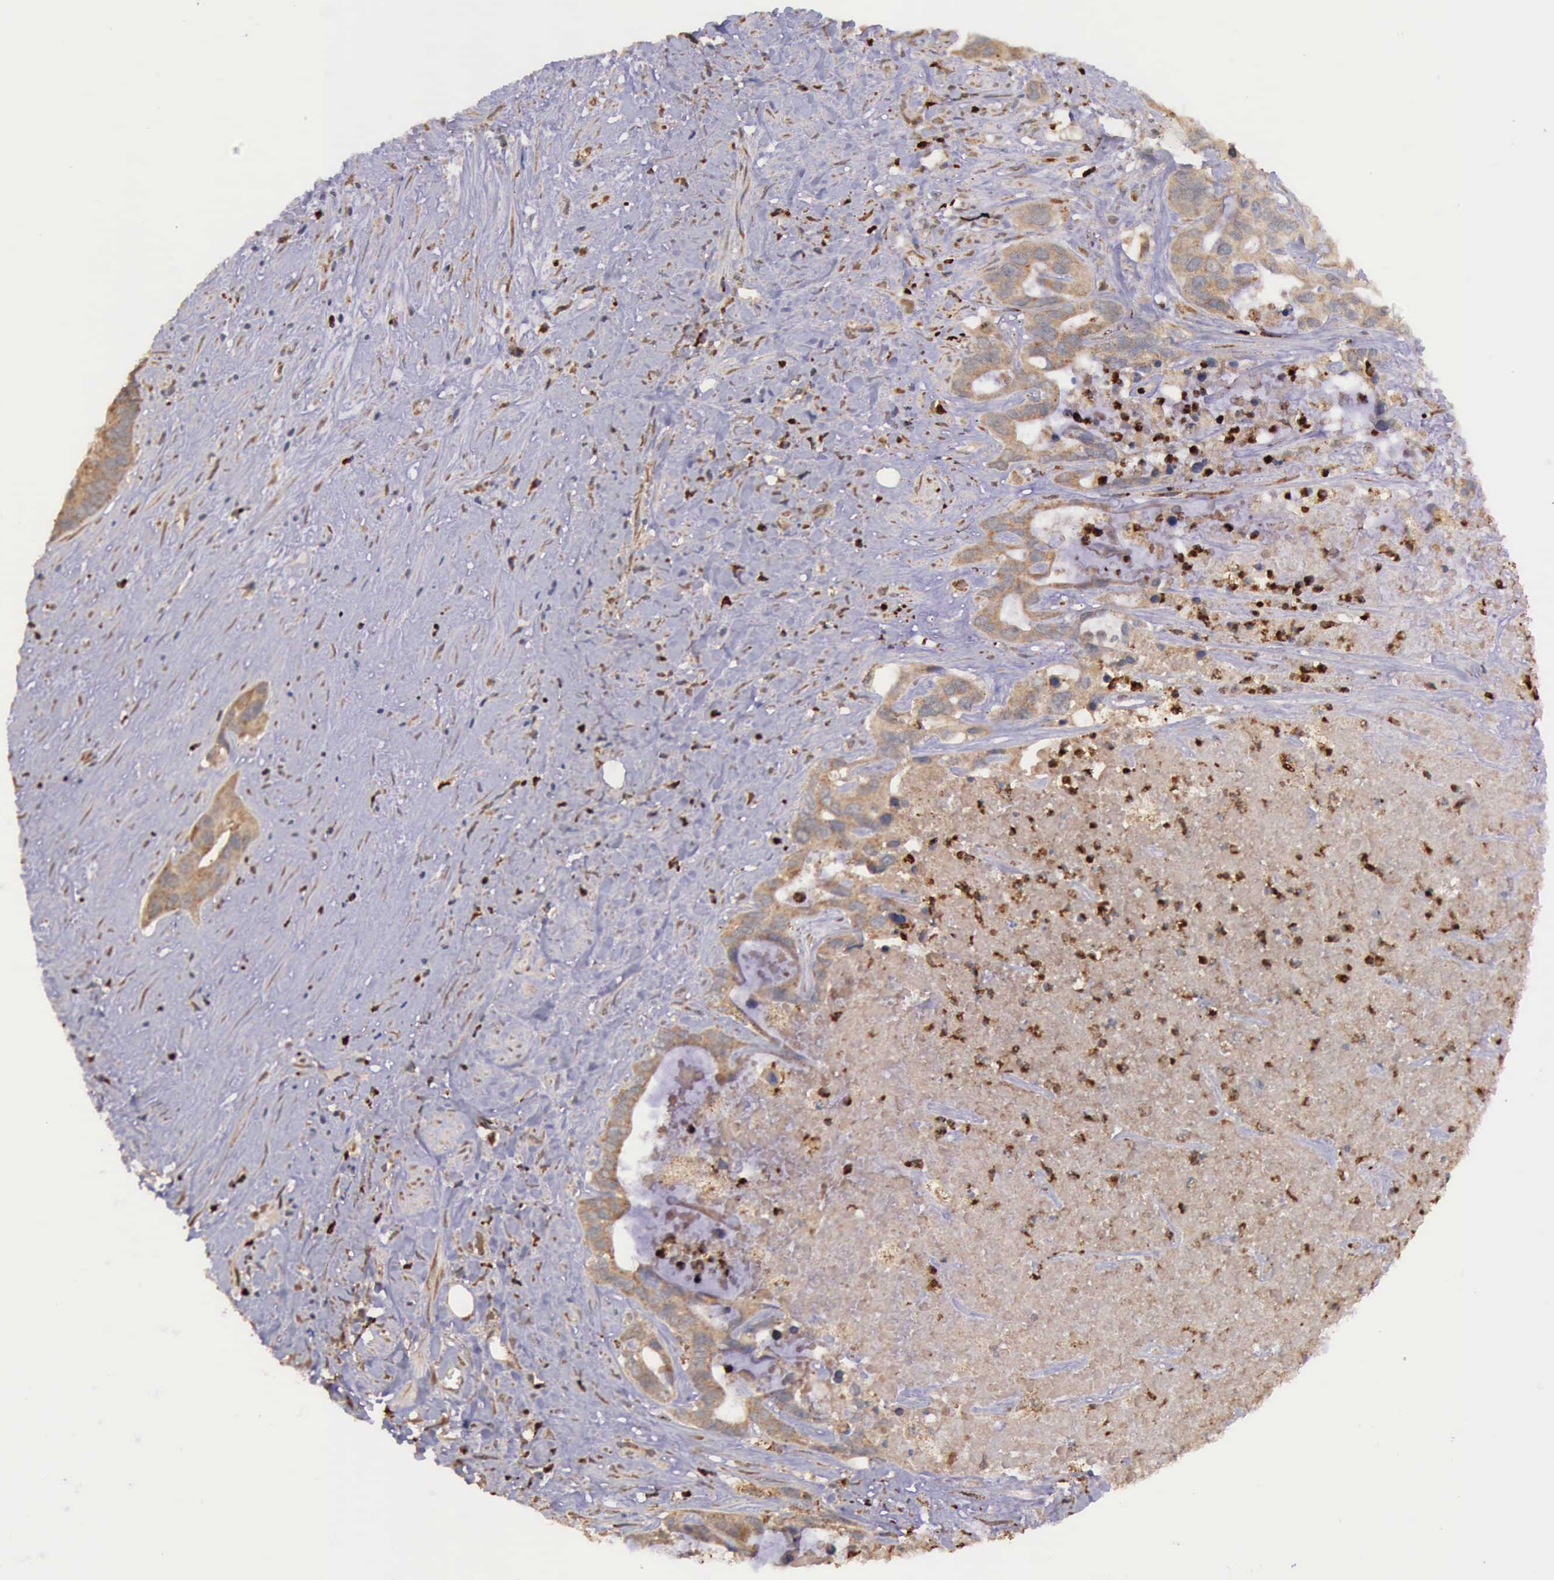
{"staining": {"intensity": "moderate", "quantity": ">75%", "location": "cytoplasmic/membranous"}, "tissue": "liver cancer", "cell_type": "Tumor cells", "image_type": "cancer", "snomed": [{"axis": "morphology", "description": "Cholangiocarcinoma"}, {"axis": "topography", "description": "Liver"}], "caption": "Immunohistochemical staining of human liver cancer (cholangiocarcinoma) displays medium levels of moderate cytoplasmic/membranous protein staining in approximately >75% of tumor cells.", "gene": "ARMCX3", "patient": {"sex": "female", "age": 65}}